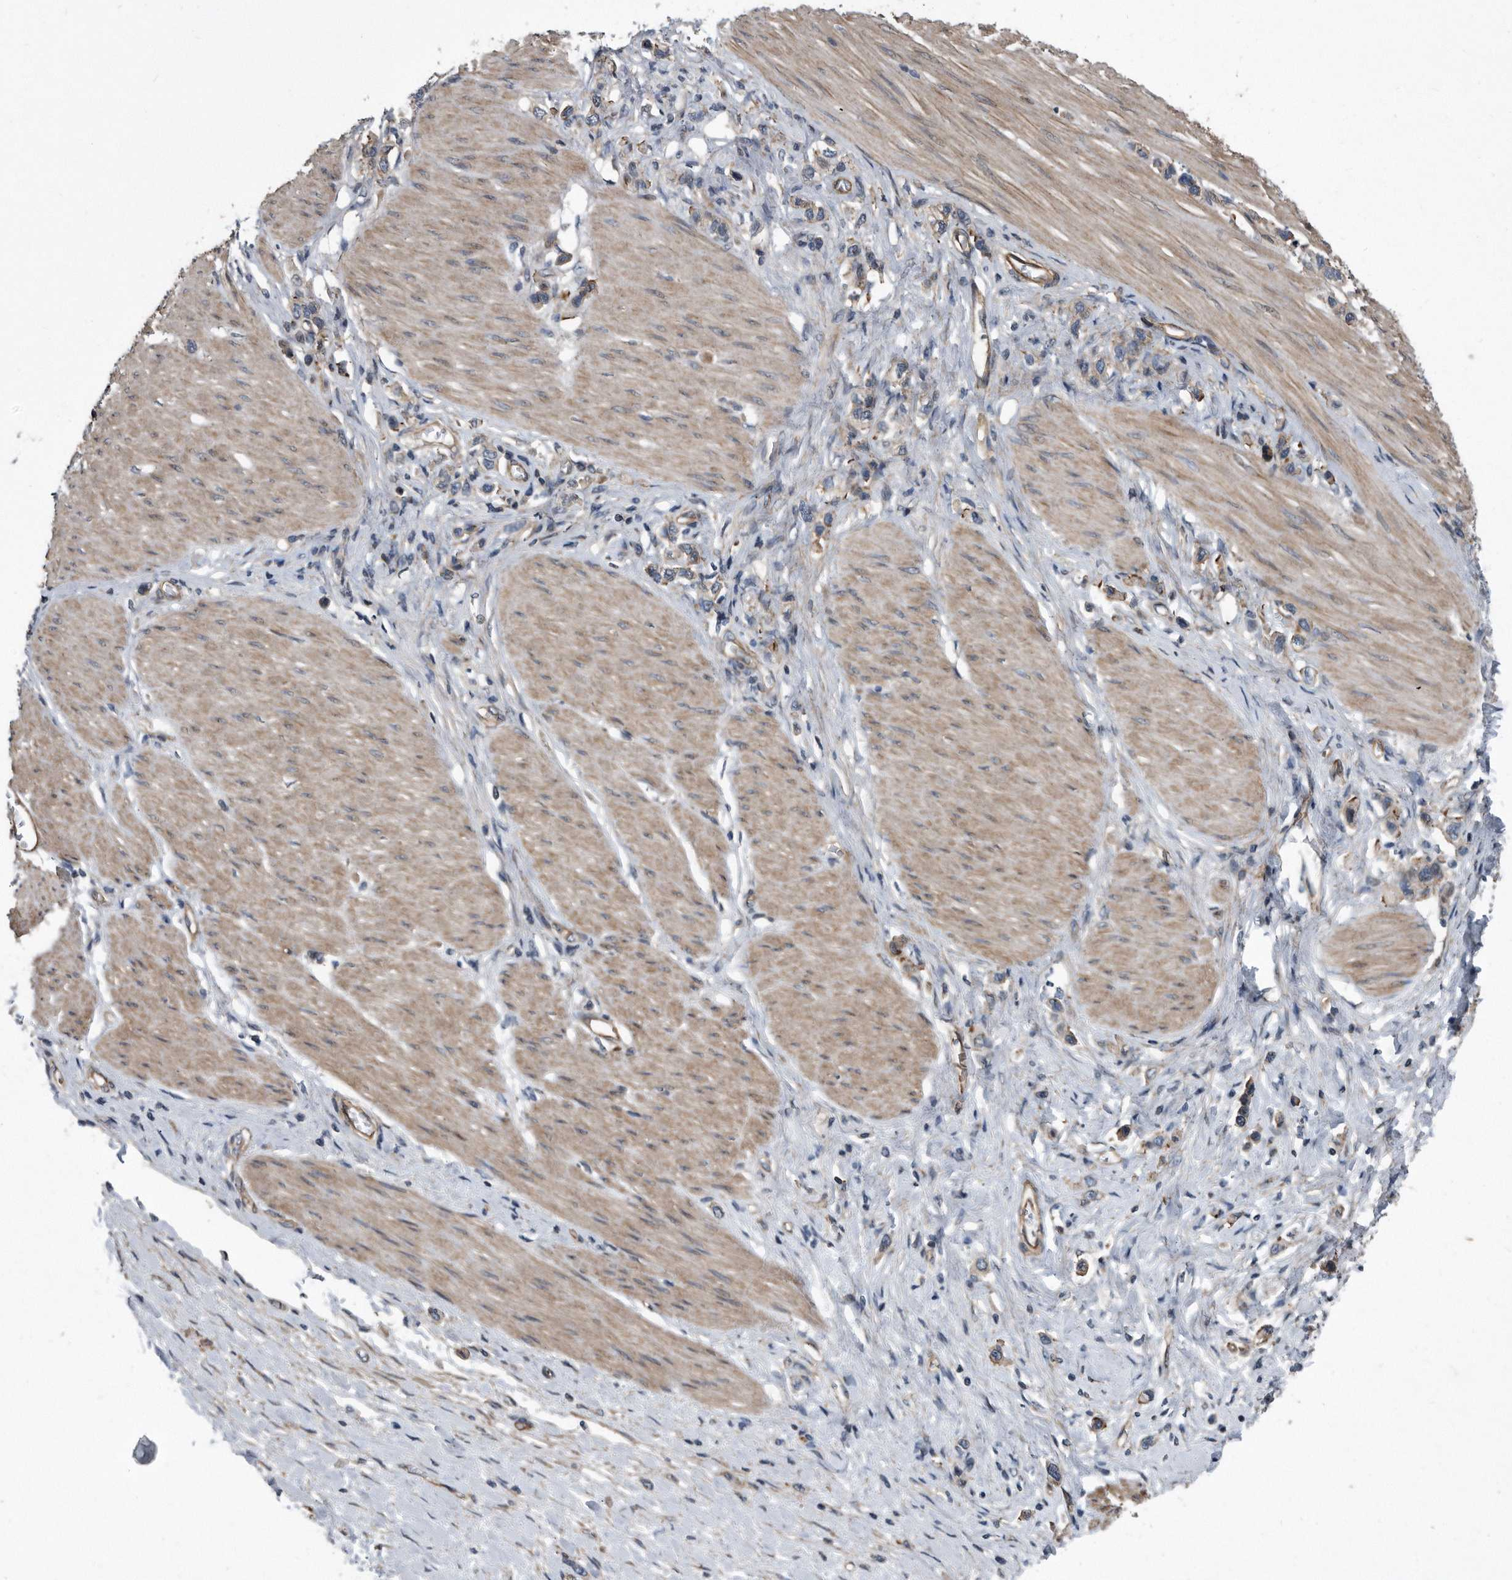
{"staining": {"intensity": "weak", "quantity": "<25%", "location": "cytoplasmic/membranous"}, "tissue": "stomach cancer", "cell_type": "Tumor cells", "image_type": "cancer", "snomed": [{"axis": "morphology", "description": "Adenocarcinoma, NOS"}, {"axis": "topography", "description": "Stomach"}], "caption": "Immunohistochemistry (IHC) micrograph of neoplastic tissue: human stomach cancer stained with DAB displays no significant protein staining in tumor cells.", "gene": "ARMCX1", "patient": {"sex": "female", "age": 65}}